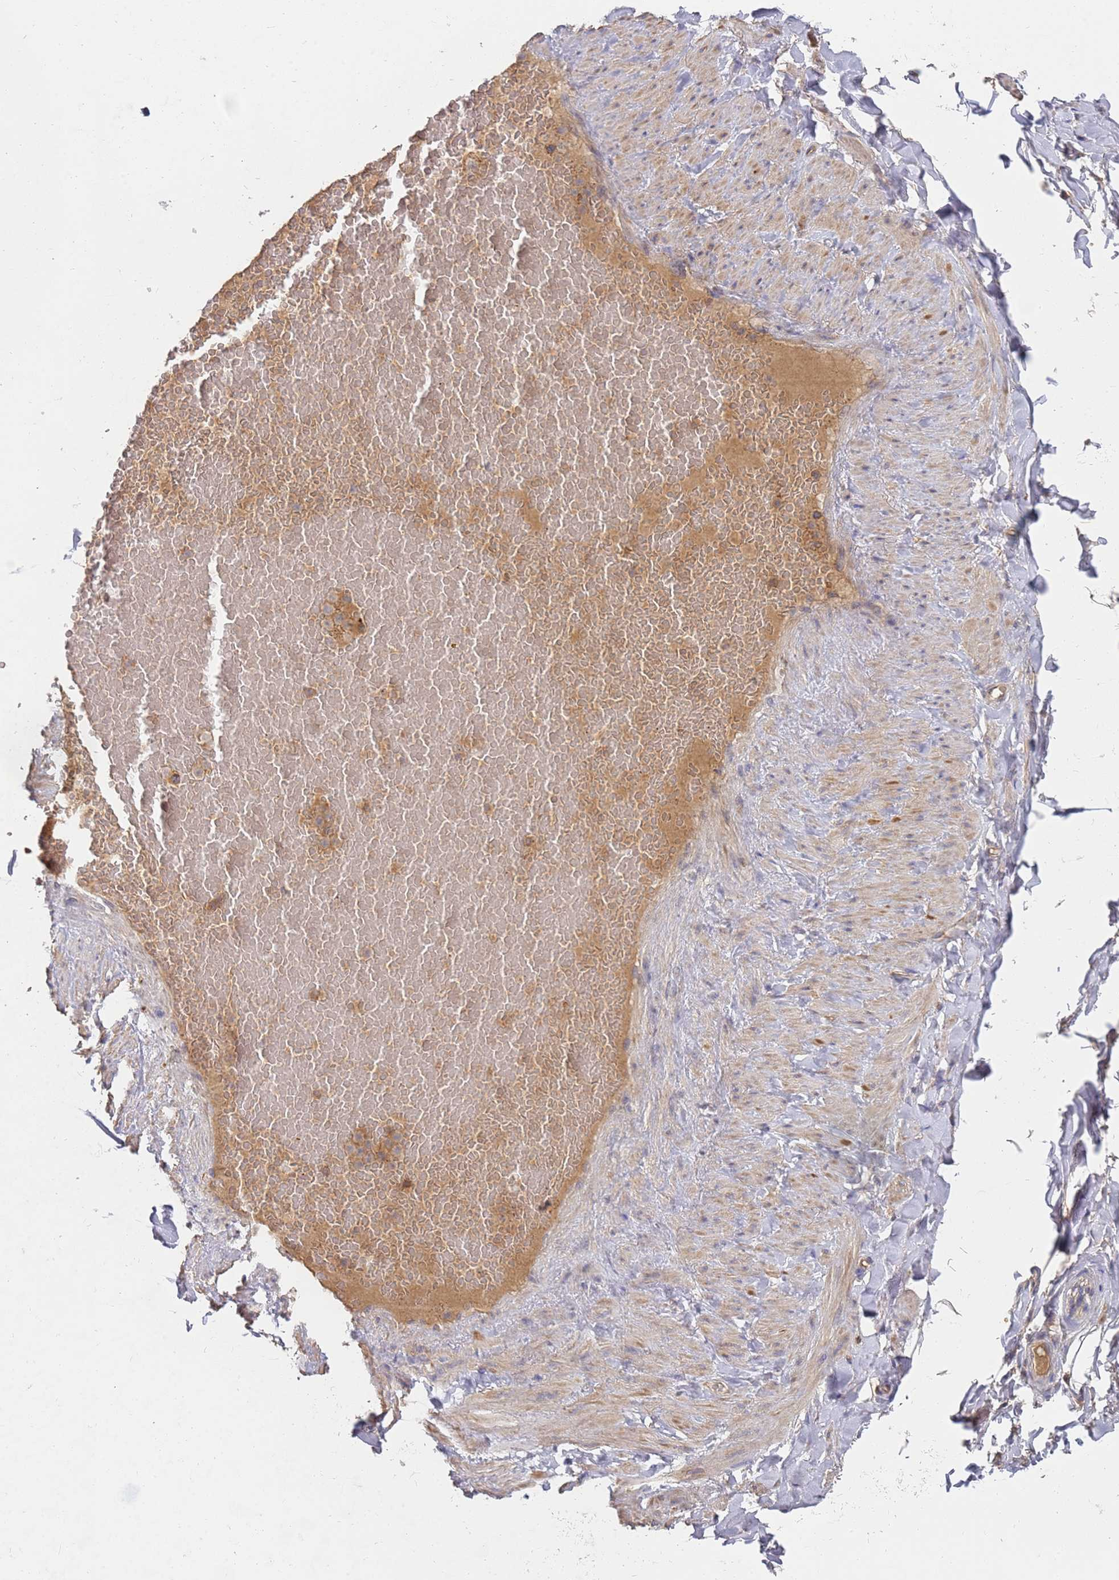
{"staining": {"intensity": "weak", "quantity": ">75%", "location": "cytoplasmic/membranous"}, "tissue": "soft tissue", "cell_type": "Fibroblasts", "image_type": "normal", "snomed": [{"axis": "morphology", "description": "Normal tissue, NOS"}, {"axis": "topography", "description": "Soft tissue"}, {"axis": "topography", "description": "Vascular tissue"}], "caption": "Soft tissue was stained to show a protein in brown. There is low levels of weak cytoplasmic/membranous staining in approximately >75% of fibroblasts. The protein is shown in brown color, while the nuclei are stained blue.", "gene": "ABCB6", "patient": {"sex": "male", "age": 54}}